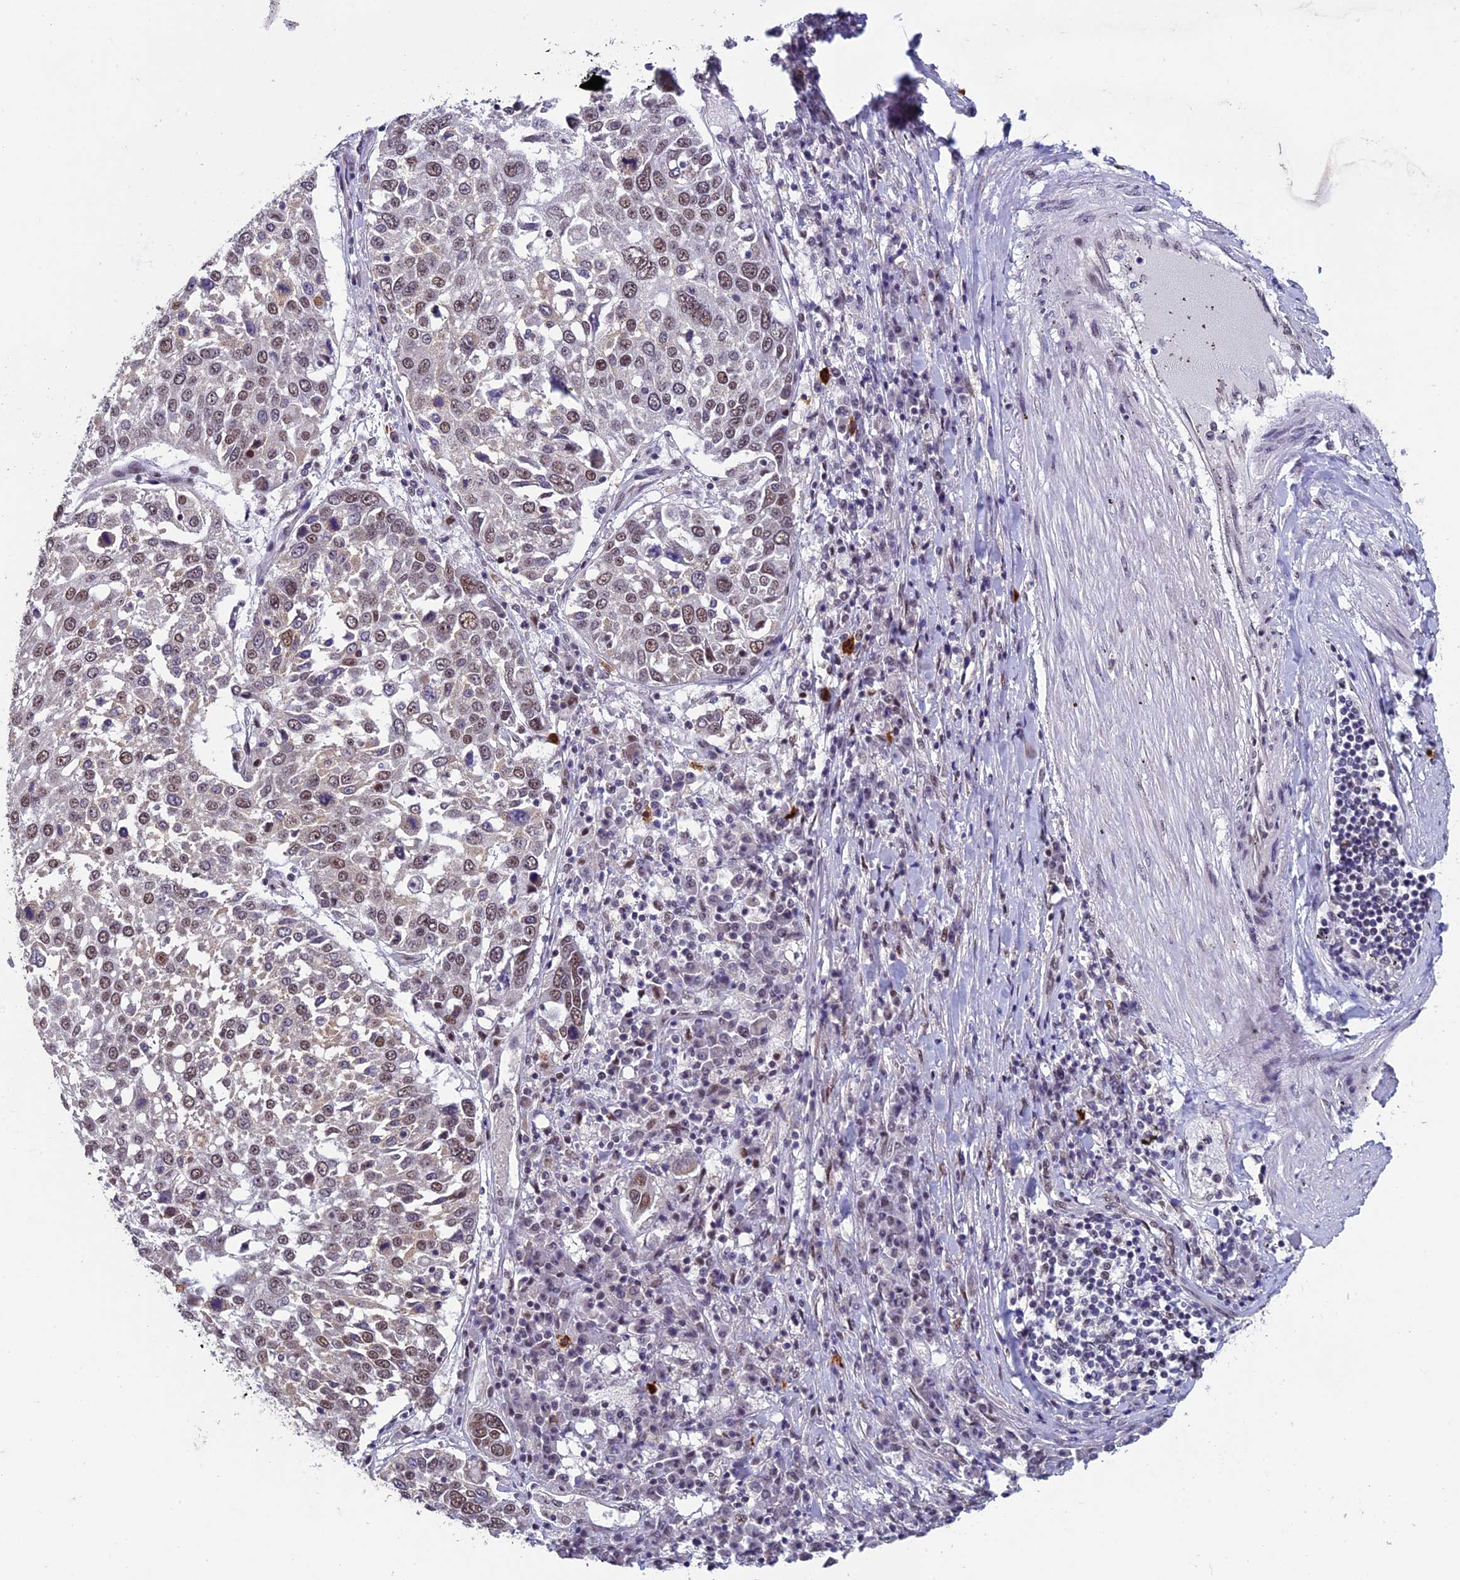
{"staining": {"intensity": "weak", "quantity": ">75%", "location": "nuclear"}, "tissue": "lung cancer", "cell_type": "Tumor cells", "image_type": "cancer", "snomed": [{"axis": "morphology", "description": "Squamous cell carcinoma, NOS"}, {"axis": "topography", "description": "Lung"}], "caption": "Immunohistochemistry (IHC) histopathology image of neoplastic tissue: lung squamous cell carcinoma stained using IHC exhibits low levels of weak protein expression localized specifically in the nuclear of tumor cells, appearing as a nuclear brown color.", "gene": "RNF40", "patient": {"sex": "male", "age": 65}}